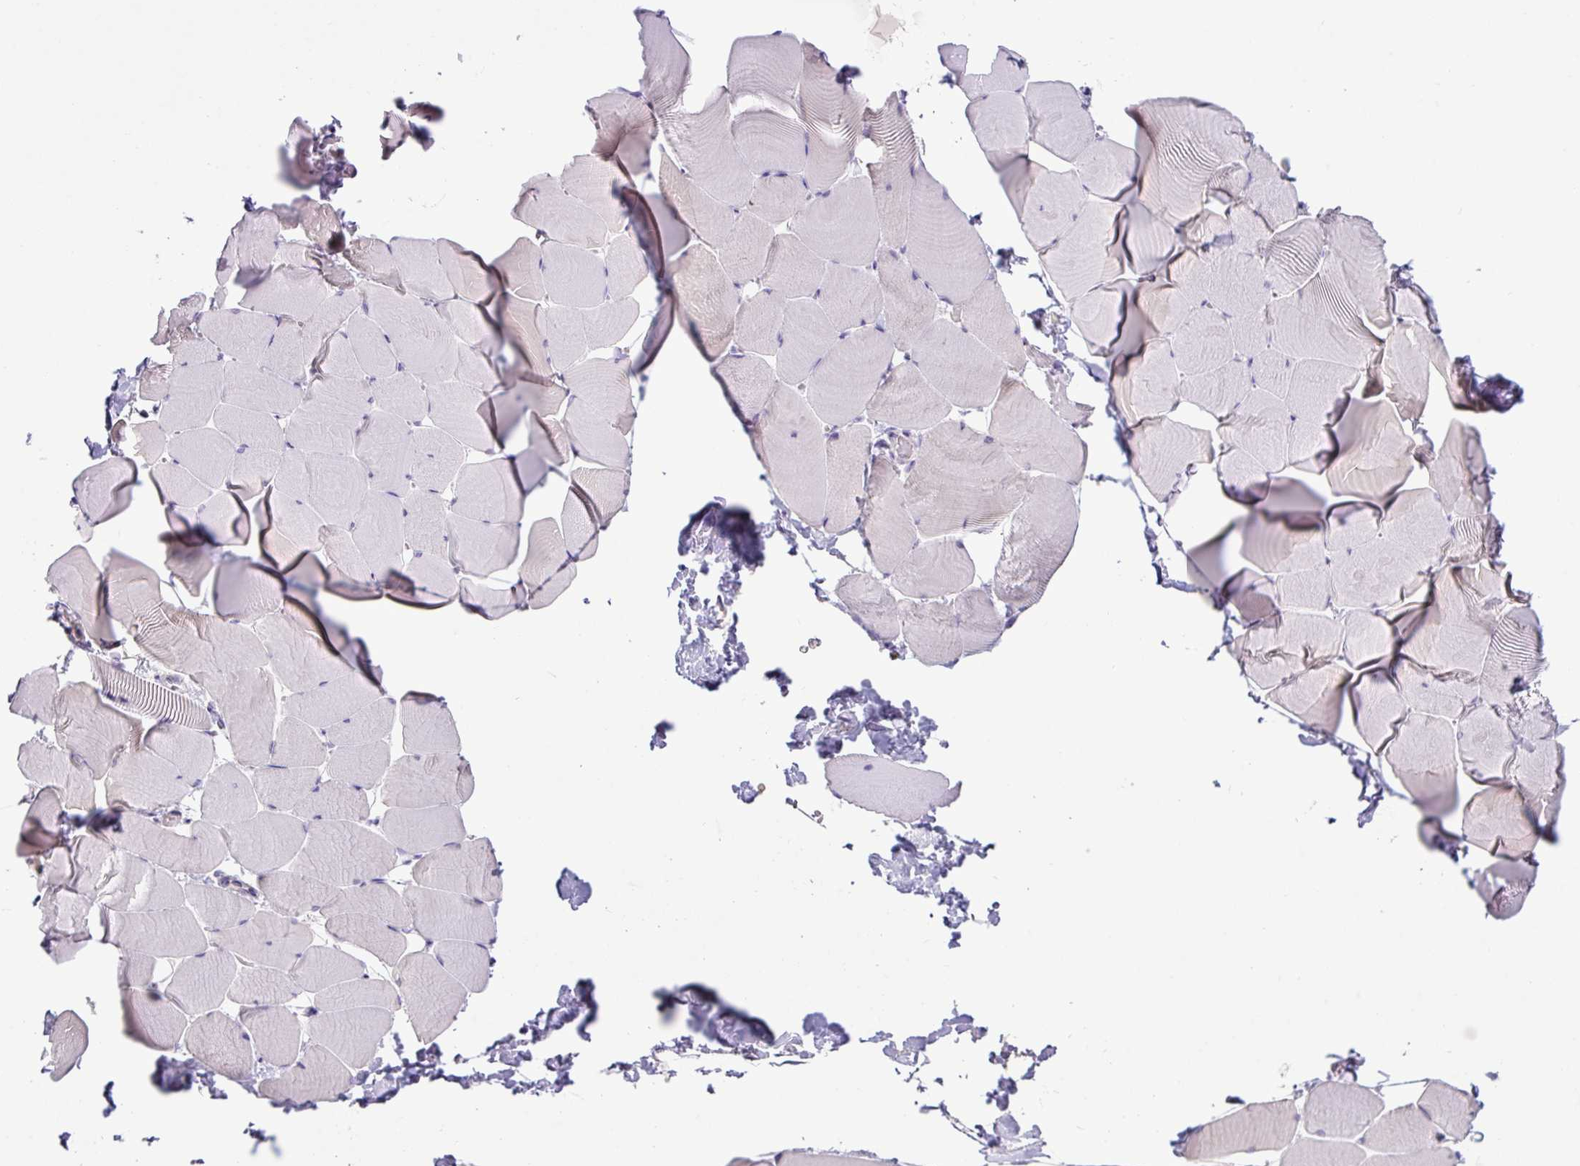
{"staining": {"intensity": "negative", "quantity": "none", "location": "none"}, "tissue": "skeletal muscle", "cell_type": "Myocytes", "image_type": "normal", "snomed": [{"axis": "morphology", "description": "Normal tissue, NOS"}, {"axis": "topography", "description": "Skeletal muscle"}], "caption": "IHC of benign skeletal muscle demonstrates no expression in myocytes. (DAB immunohistochemistry with hematoxylin counter stain).", "gene": "PNLDC1", "patient": {"sex": "male", "age": 25}}